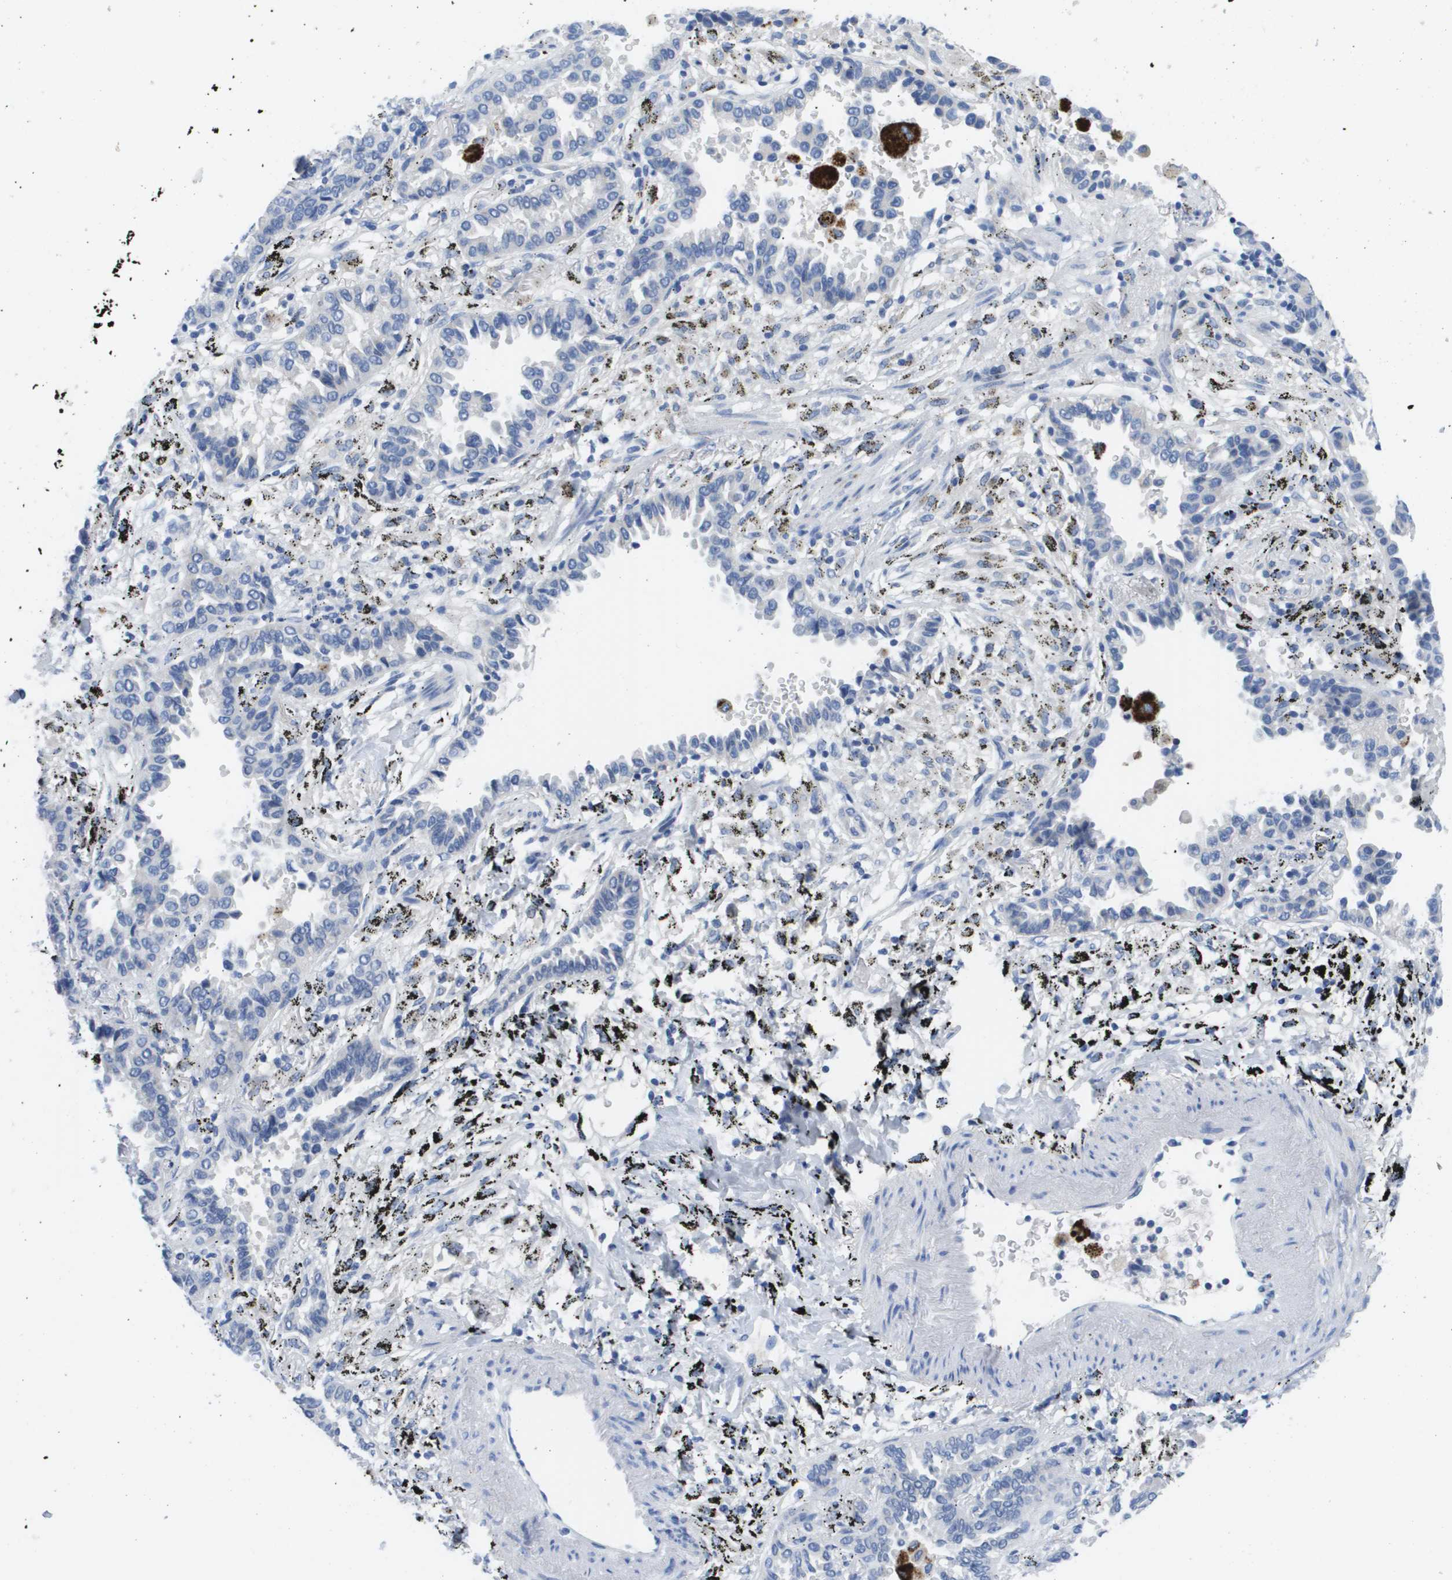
{"staining": {"intensity": "negative", "quantity": "none", "location": "none"}, "tissue": "lung cancer", "cell_type": "Tumor cells", "image_type": "cancer", "snomed": [{"axis": "morphology", "description": "Normal tissue, NOS"}, {"axis": "morphology", "description": "Adenocarcinoma, NOS"}, {"axis": "topography", "description": "Lung"}], "caption": "Immunohistochemistry (IHC) image of lung cancer (adenocarcinoma) stained for a protein (brown), which reveals no staining in tumor cells.", "gene": "MS4A1", "patient": {"sex": "male", "age": 59}}